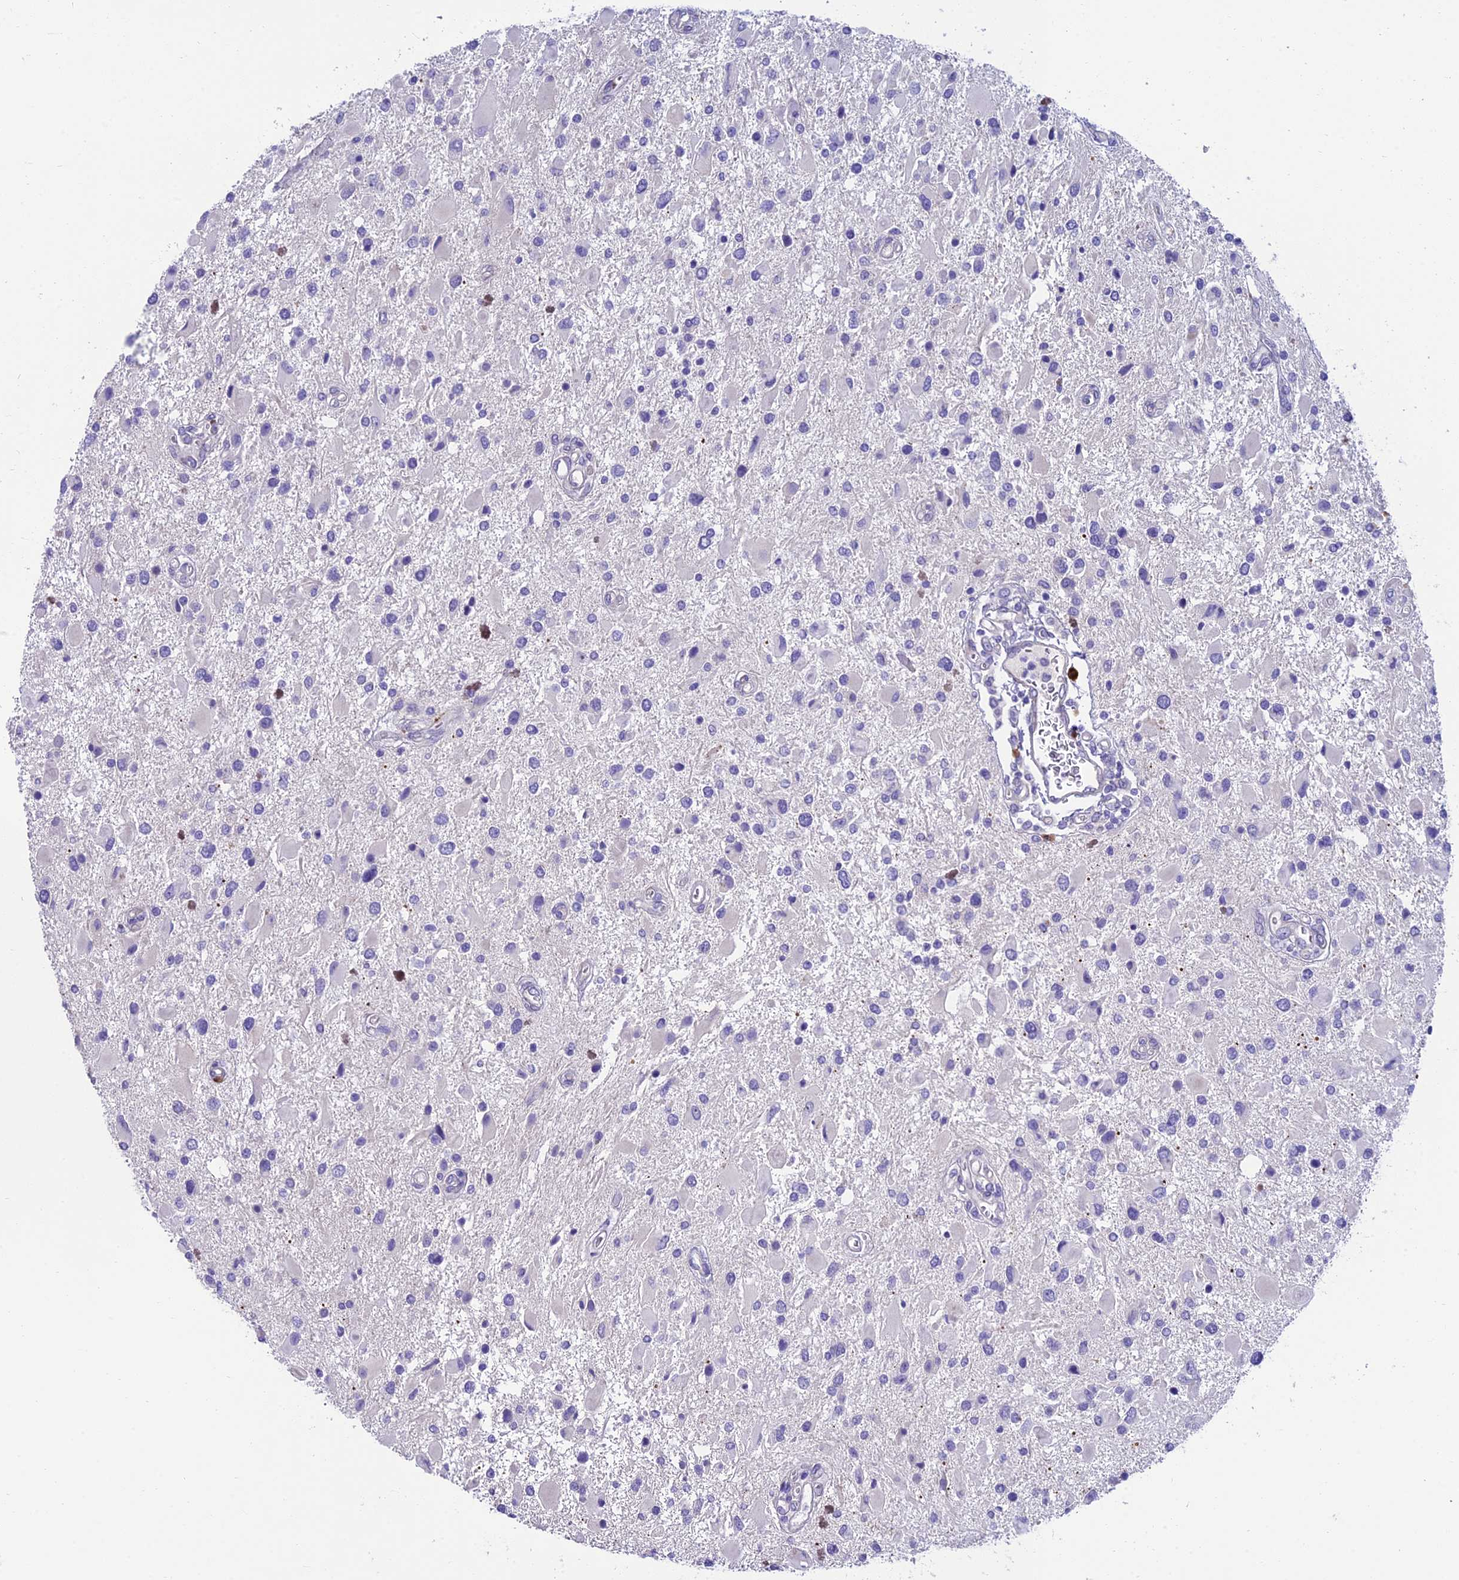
{"staining": {"intensity": "negative", "quantity": "none", "location": "none"}, "tissue": "glioma", "cell_type": "Tumor cells", "image_type": "cancer", "snomed": [{"axis": "morphology", "description": "Glioma, malignant, High grade"}, {"axis": "topography", "description": "Brain"}], "caption": "This is an immunohistochemistry (IHC) image of malignant glioma (high-grade). There is no expression in tumor cells.", "gene": "MACIR", "patient": {"sex": "male", "age": 53}}